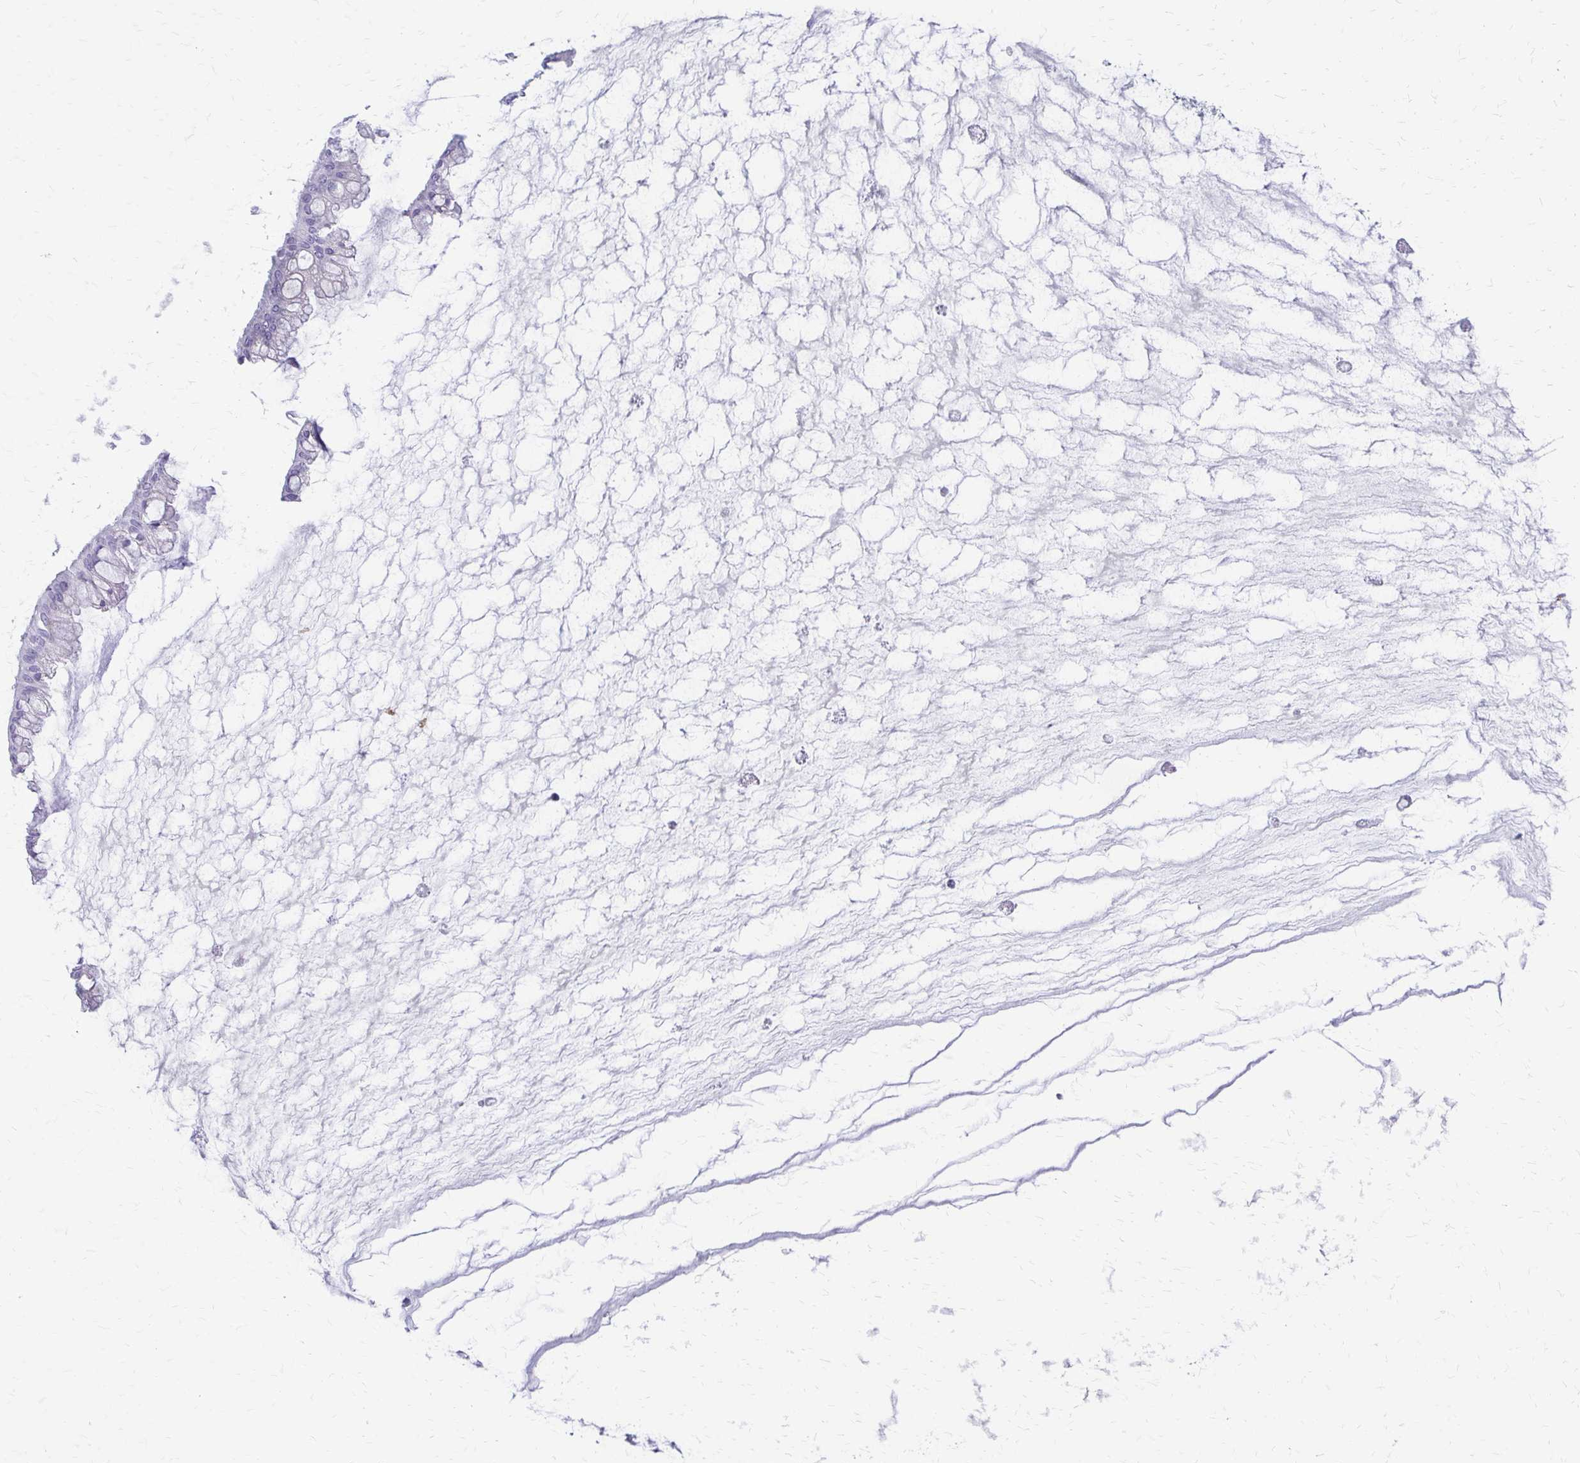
{"staining": {"intensity": "negative", "quantity": "none", "location": "none"}, "tissue": "ovarian cancer", "cell_type": "Tumor cells", "image_type": "cancer", "snomed": [{"axis": "morphology", "description": "Cystadenocarcinoma, mucinous, NOS"}, {"axis": "topography", "description": "Ovary"}], "caption": "DAB immunohistochemical staining of human ovarian mucinous cystadenocarcinoma exhibits no significant staining in tumor cells. Nuclei are stained in blue.", "gene": "IVL", "patient": {"sex": "female", "age": 73}}